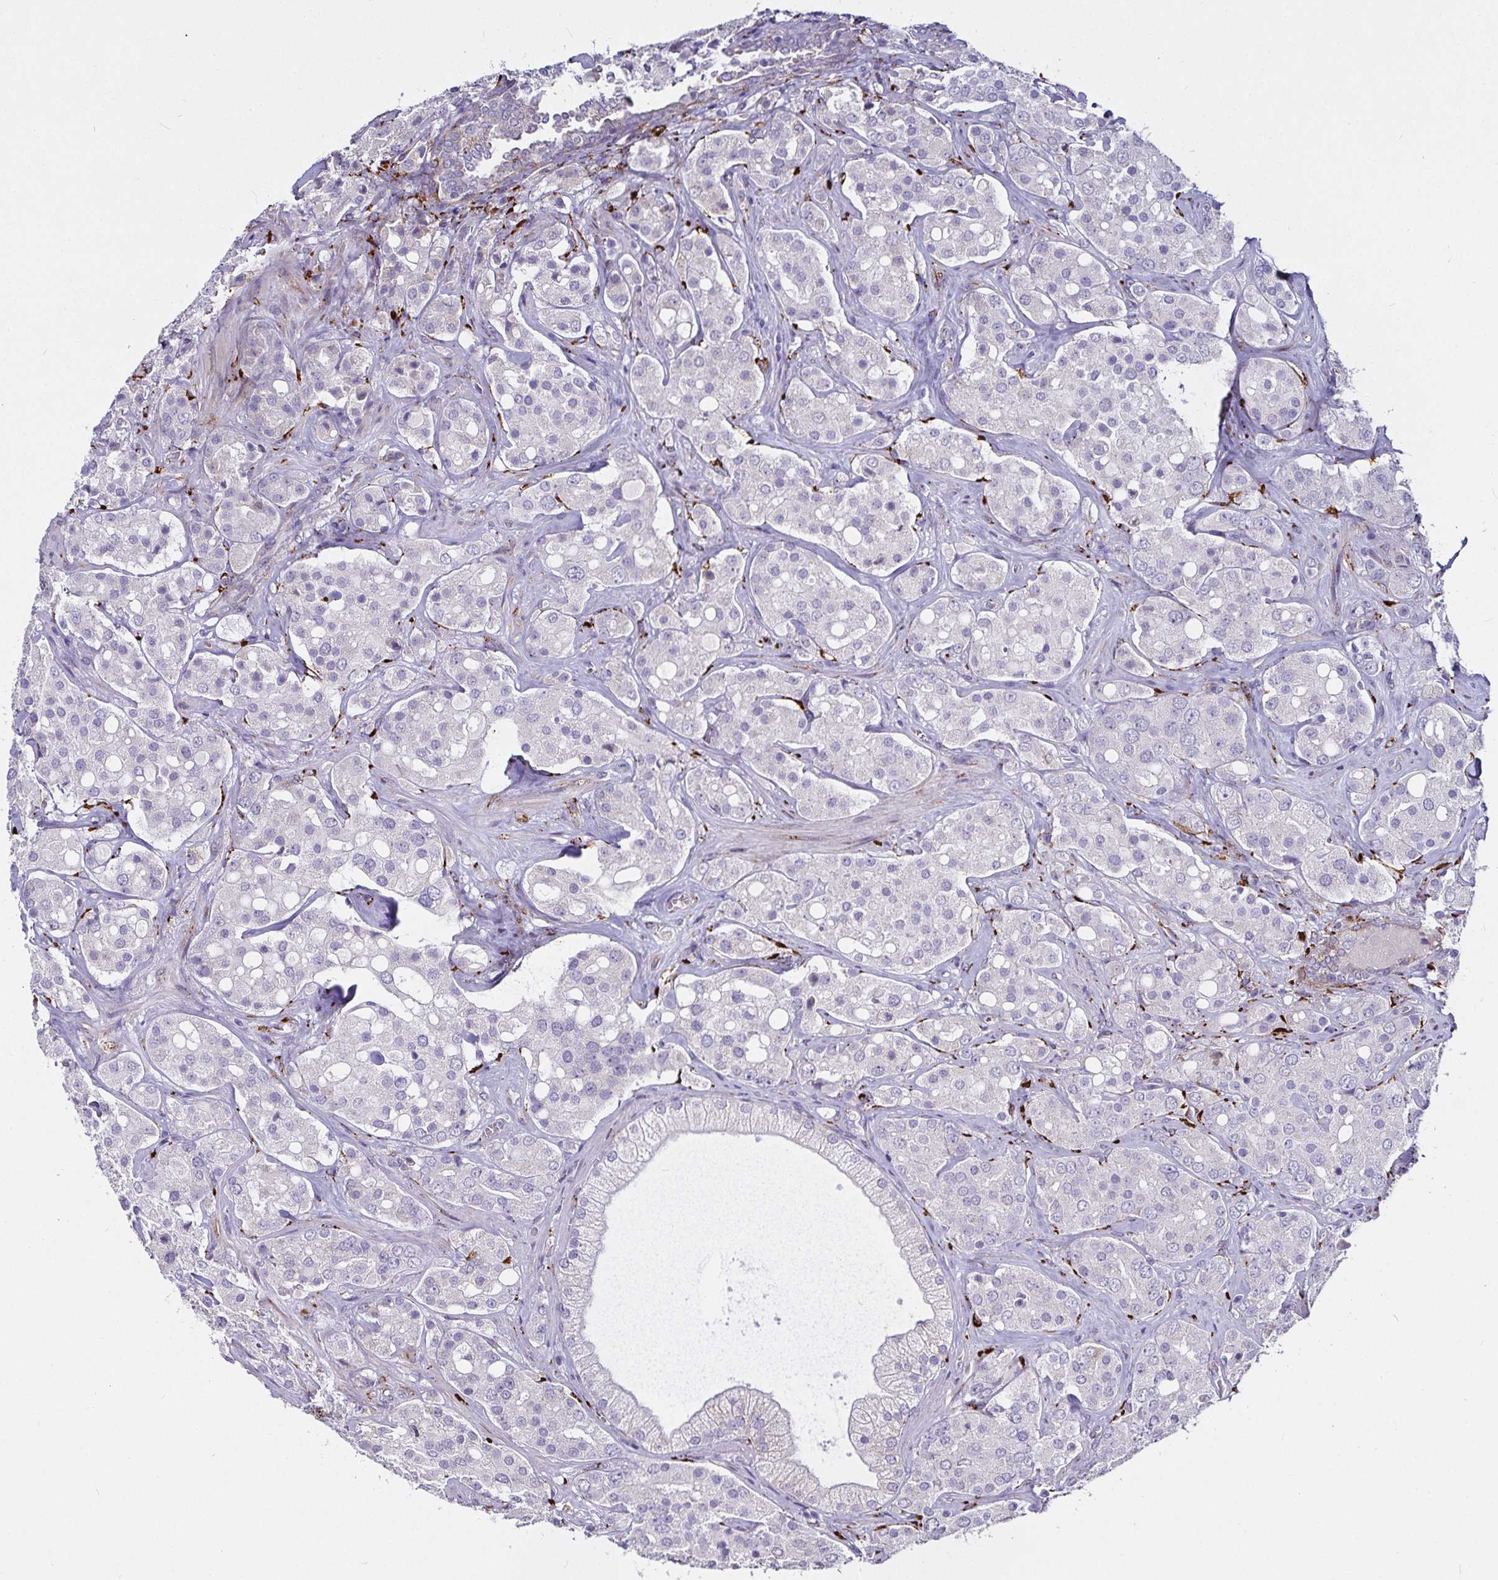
{"staining": {"intensity": "negative", "quantity": "none", "location": "none"}, "tissue": "prostate cancer", "cell_type": "Tumor cells", "image_type": "cancer", "snomed": [{"axis": "morphology", "description": "Adenocarcinoma, High grade"}, {"axis": "topography", "description": "Prostate"}], "caption": "Immunohistochemistry (IHC) of prostate high-grade adenocarcinoma shows no expression in tumor cells.", "gene": "P4HA2", "patient": {"sex": "male", "age": 67}}